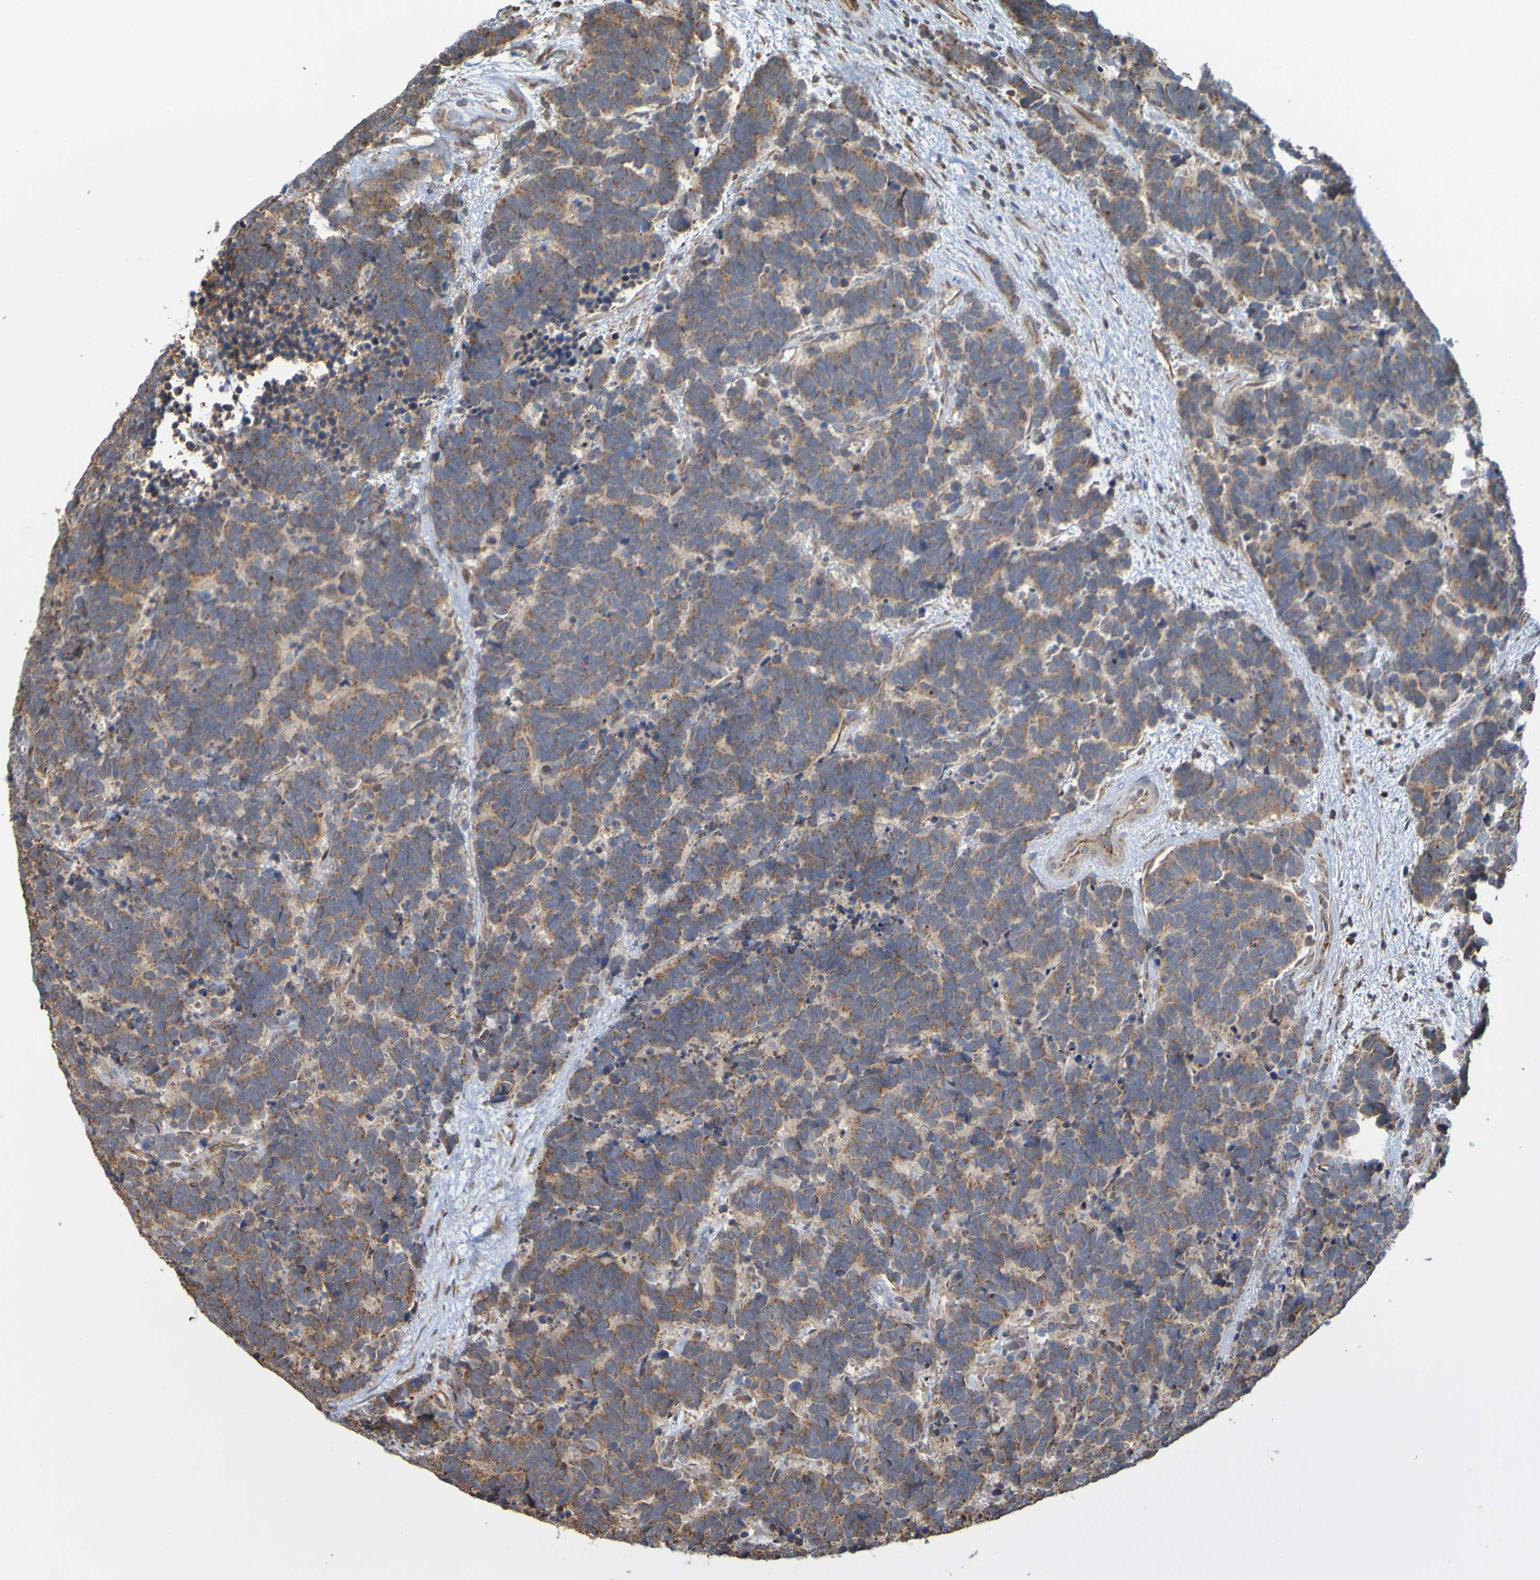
{"staining": {"intensity": "moderate", "quantity": ">75%", "location": "cytoplasmic/membranous"}, "tissue": "carcinoid", "cell_type": "Tumor cells", "image_type": "cancer", "snomed": [{"axis": "morphology", "description": "Carcinoma, NOS"}, {"axis": "morphology", "description": "Carcinoid, malignant, NOS"}, {"axis": "topography", "description": "Urinary bladder"}], "caption": "Malignant carcinoid was stained to show a protein in brown. There is medium levels of moderate cytoplasmic/membranous expression in about >75% of tumor cells.", "gene": "TMBIM1", "patient": {"sex": "male", "age": 57}}